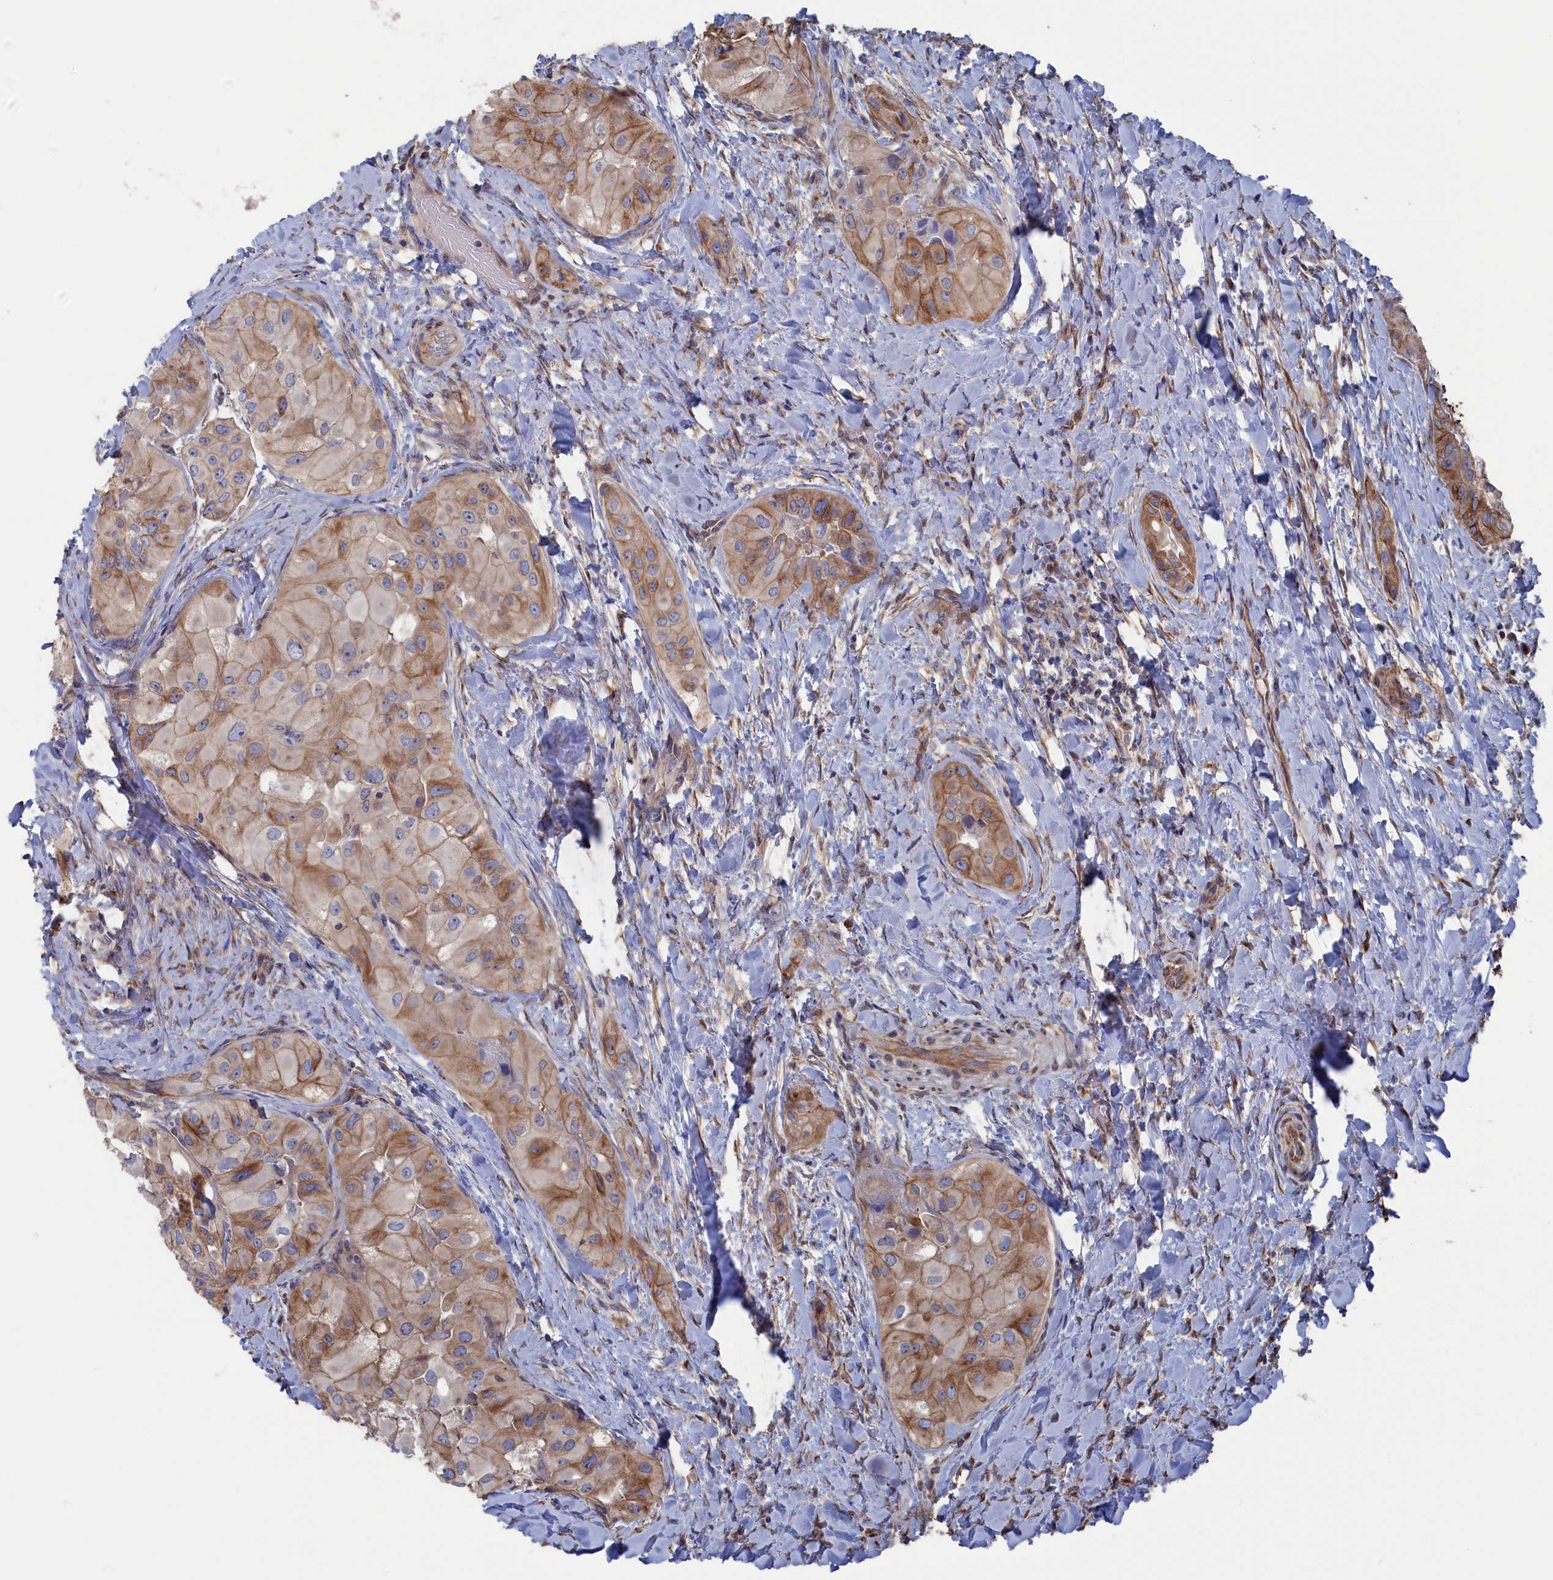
{"staining": {"intensity": "moderate", "quantity": "25%-75%", "location": "cytoplasmic/membranous"}, "tissue": "thyroid cancer", "cell_type": "Tumor cells", "image_type": "cancer", "snomed": [{"axis": "morphology", "description": "Normal tissue, NOS"}, {"axis": "morphology", "description": "Papillary adenocarcinoma, NOS"}, {"axis": "topography", "description": "Thyroid gland"}], "caption": "Brown immunohistochemical staining in thyroid cancer displays moderate cytoplasmic/membranous positivity in approximately 25%-75% of tumor cells.", "gene": "NUTF2", "patient": {"sex": "female", "age": 59}}